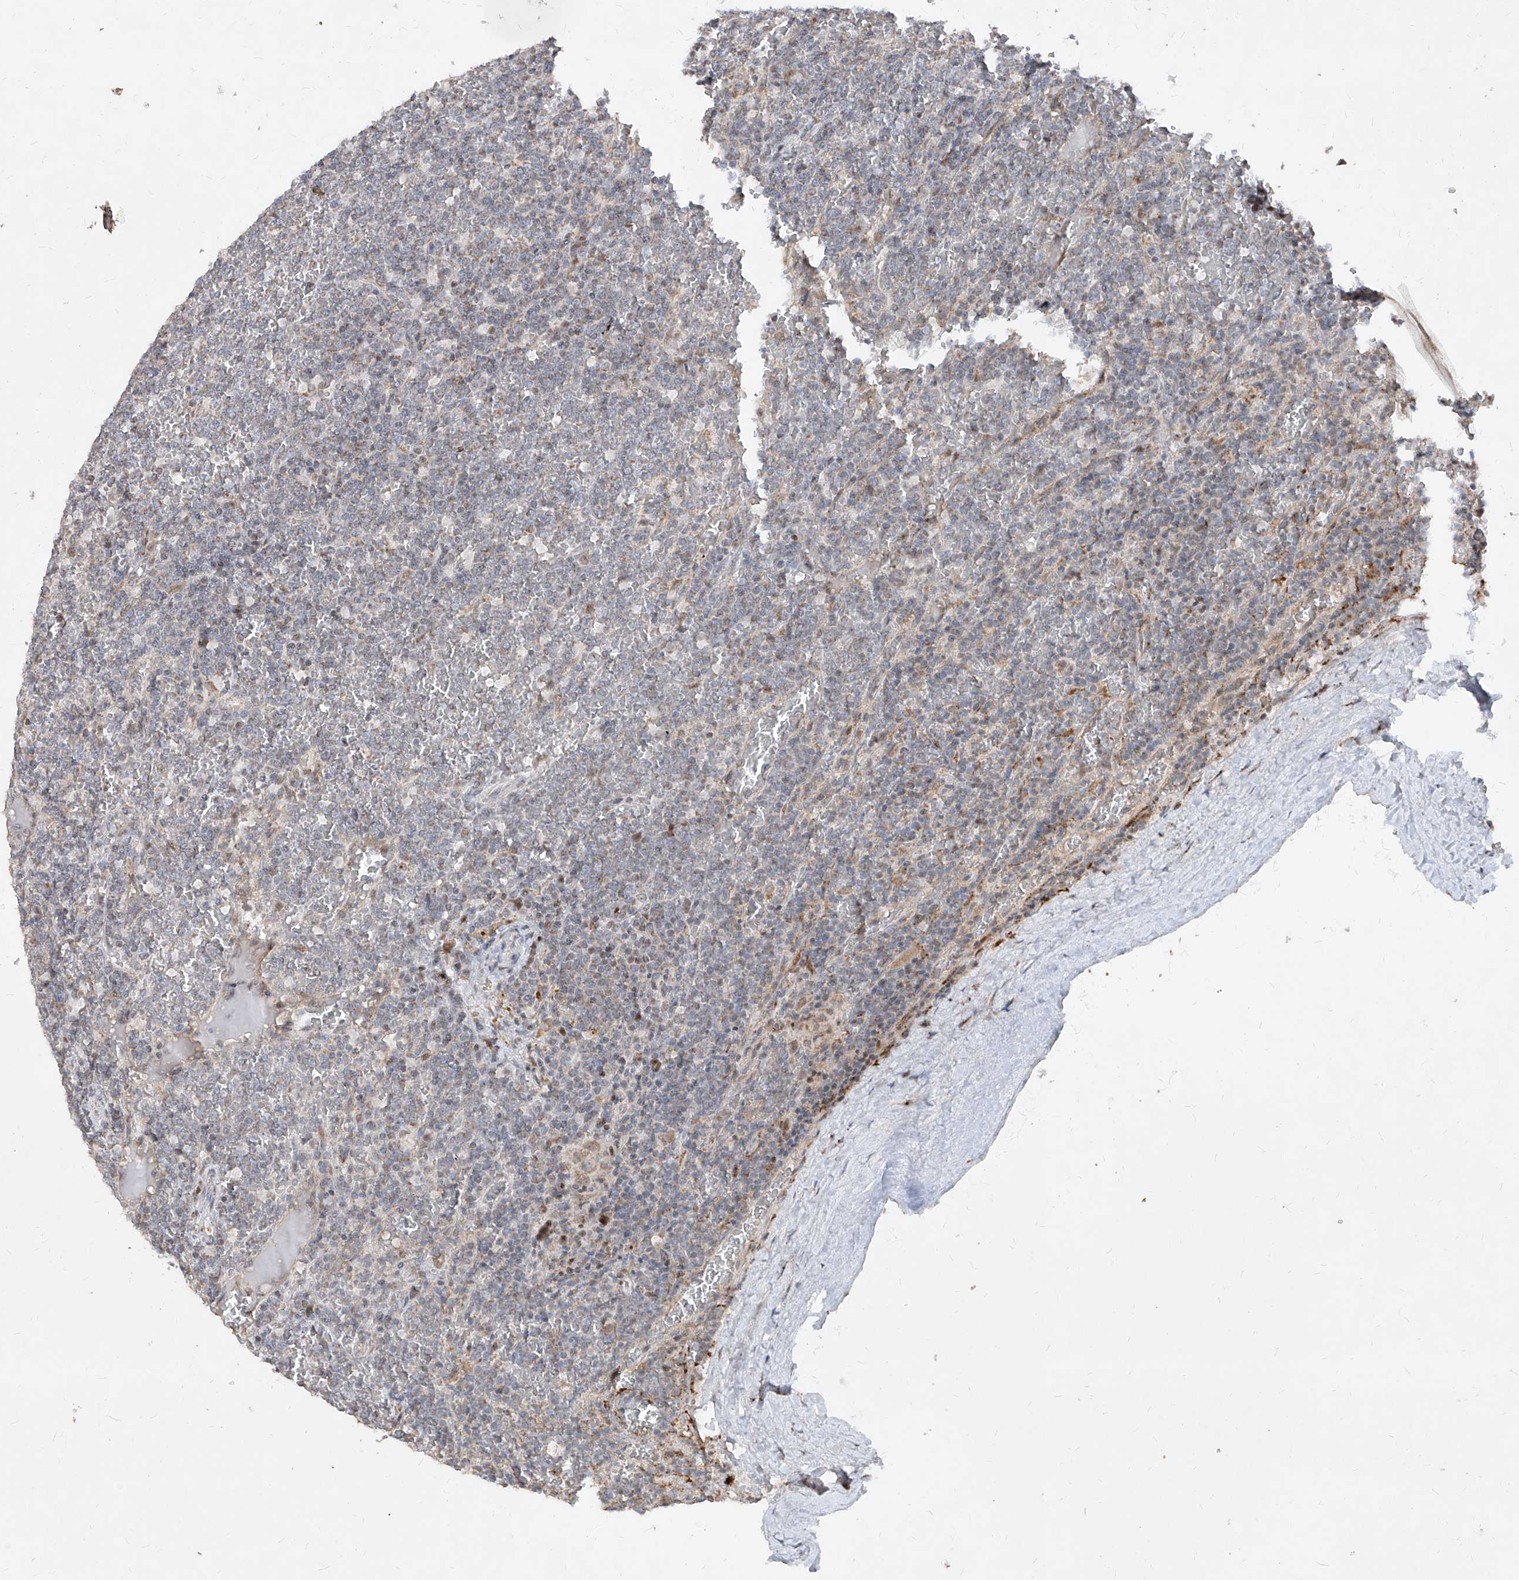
{"staining": {"intensity": "negative", "quantity": "none", "location": "none"}, "tissue": "lymphoma", "cell_type": "Tumor cells", "image_type": "cancer", "snomed": [{"axis": "morphology", "description": "Malignant lymphoma, non-Hodgkin's type, Low grade"}, {"axis": "topography", "description": "Spleen"}], "caption": "A micrograph of low-grade malignant lymphoma, non-Hodgkin's type stained for a protein demonstrates no brown staining in tumor cells. Brightfield microscopy of immunohistochemistry (IHC) stained with DAB (brown) and hematoxylin (blue), captured at high magnification.", "gene": "NDUFB3", "patient": {"sex": "female", "age": 19}}